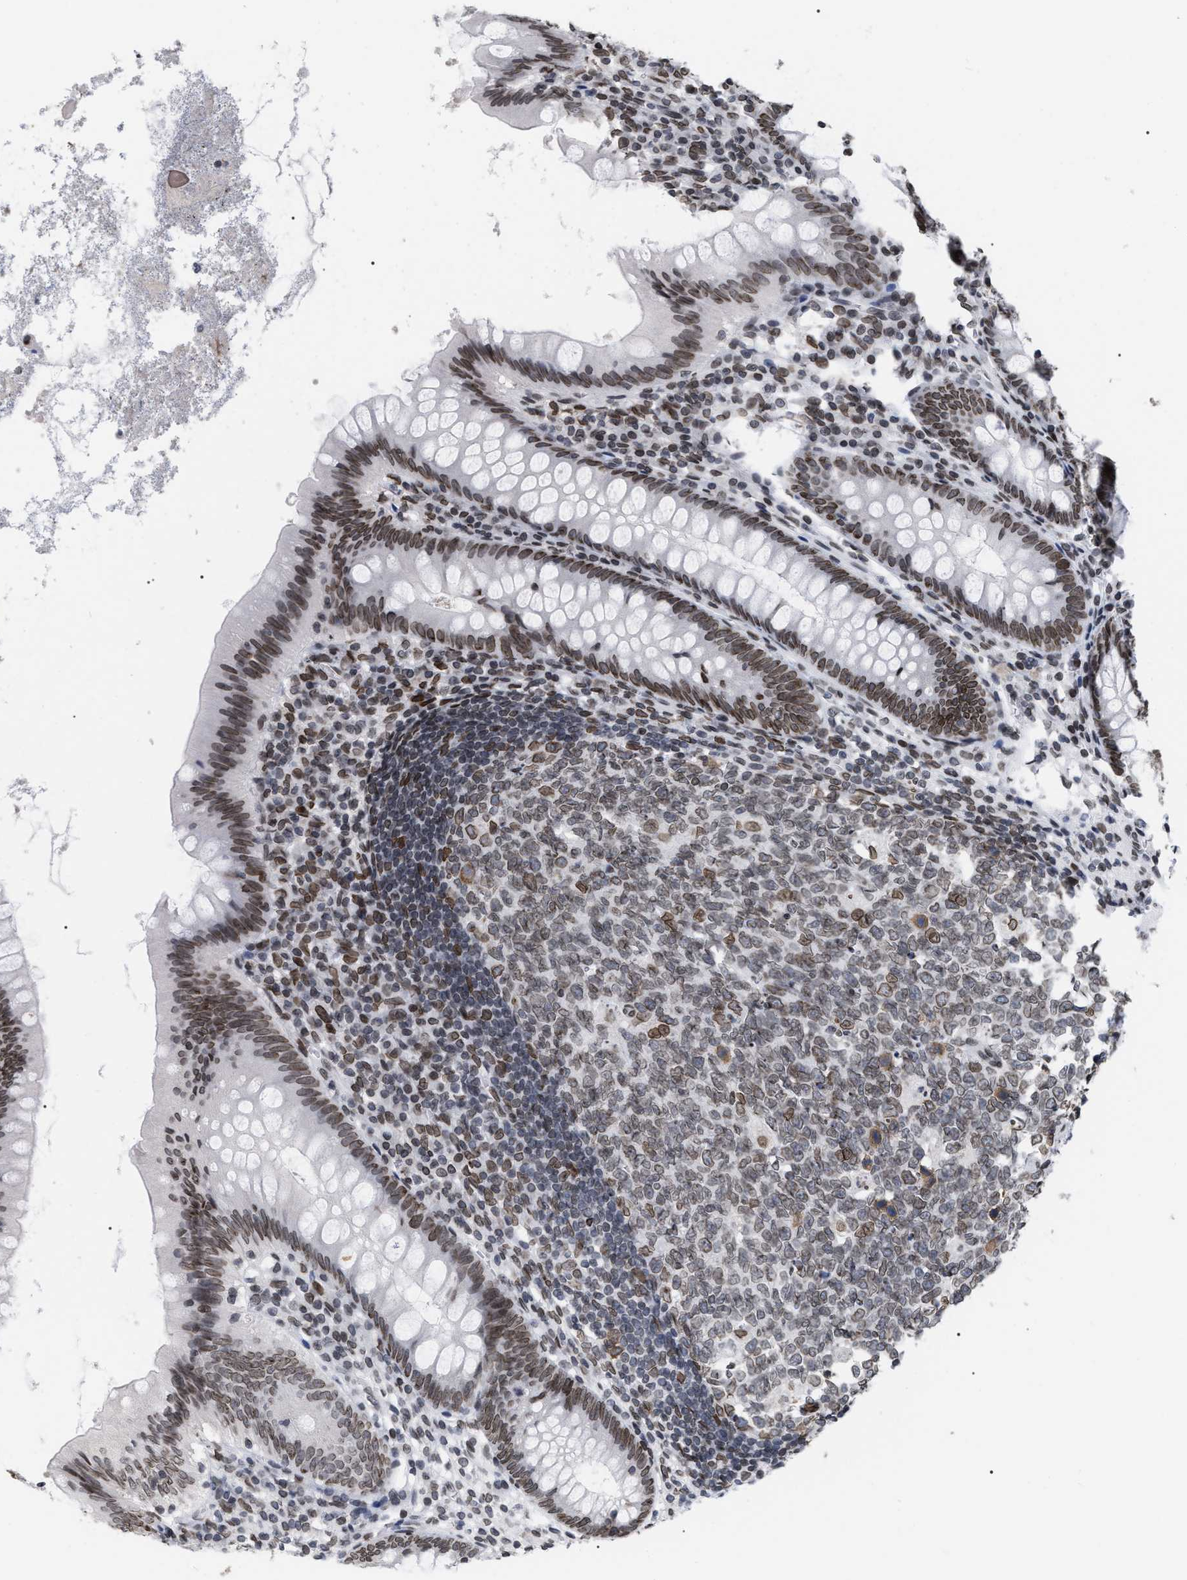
{"staining": {"intensity": "moderate", "quantity": ">75%", "location": "cytoplasmic/membranous,nuclear"}, "tissue": "appendix", "cell_type": "Glandular cells", "image_type": "normal", "snomed": [{"axis": "morphology", "description": "Normal tissue, NOS"}, {"axis": "topography", "description": "Appendix"}], "caption": "This micrograph demonstrates immunohistochemistry staining of normal human appendix, with medium moderate cytoplasmic/membranous,nuclear staining in about >75% of glandular cells.", "gene": "TPR", "patient": {"sex": "male", "age": 56}}